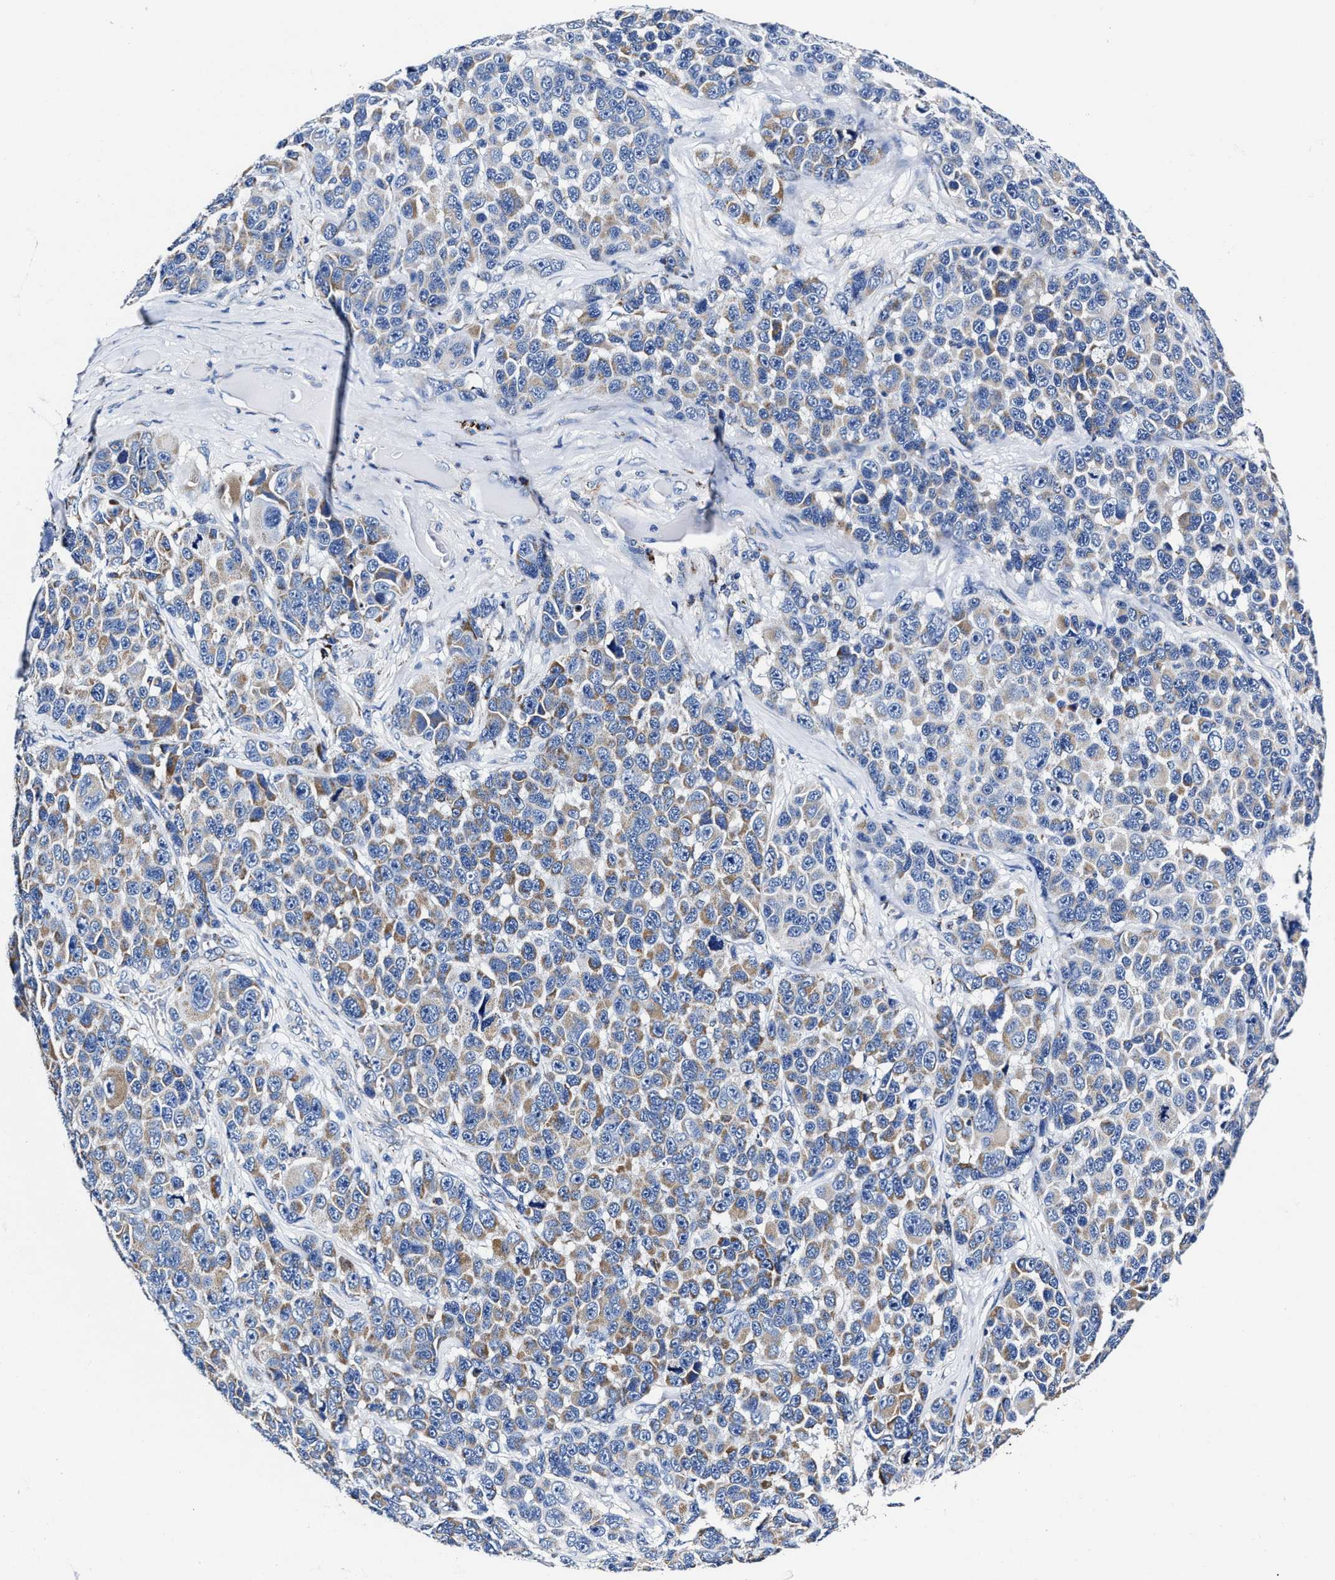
{"staining": {"intensity": "weak", "quantity": ">75%", "location": "cytoplasmic/membranous"}, "tissue": "melanoma", "cell_type": "Tumor cells", "image_type": "cancer", "snomed": [{"axis": "morphology", "description": "Malignant melanoma, NOS"}, {"axis": "topography", "description": "Skin"}], "caption": "Tumor cells display weak cytoplasmic/membranous expression in about >75% of cells in malignant melanoma. Nuclei are stained in blue.", "gene": "HINT2", "patient": {"sex": "male", "age": 53}}